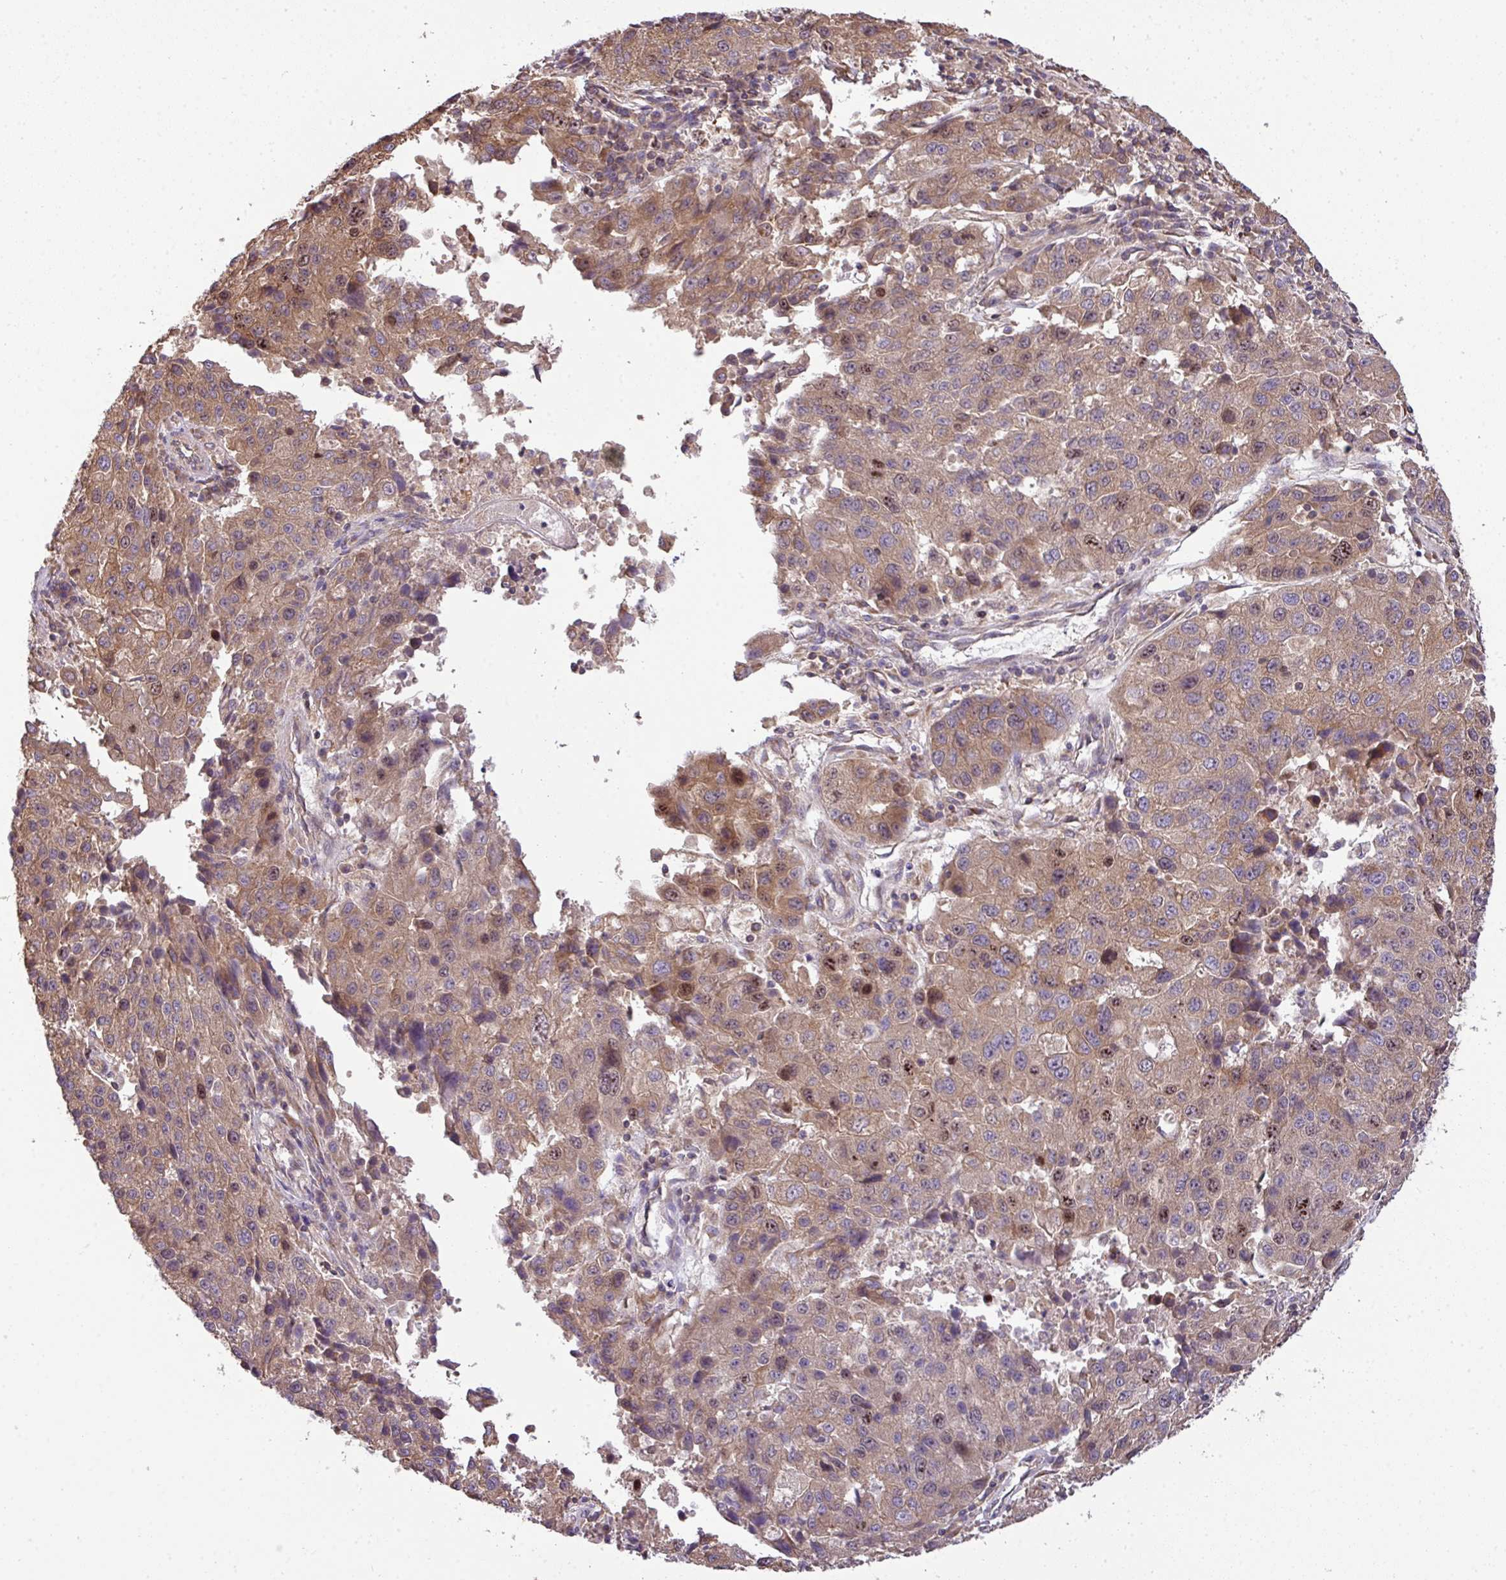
{"staining": {"intensity": "moderate", "quantity": ">75%", "location": "cytoplasmic/membranous,nuclear"}, "tissue": "stomach cancer", "cell_type": "Tumor cells", "image_type": "cancer", "snomed": [{"axis": "morphology", "description": "Adenocarcinoma, NOS"}, {"axis": "topography", "description": "Stomach"}], "caption": "Immunohistochemical staining of adenocarcinoma (stomach) exhibits medium levels of moderate cytoplasmic/membranous and nuclear expression in approximately >75% of tumor cells.", "gene": "VENTX", "patient": {"sex": "male", "age": 71}}